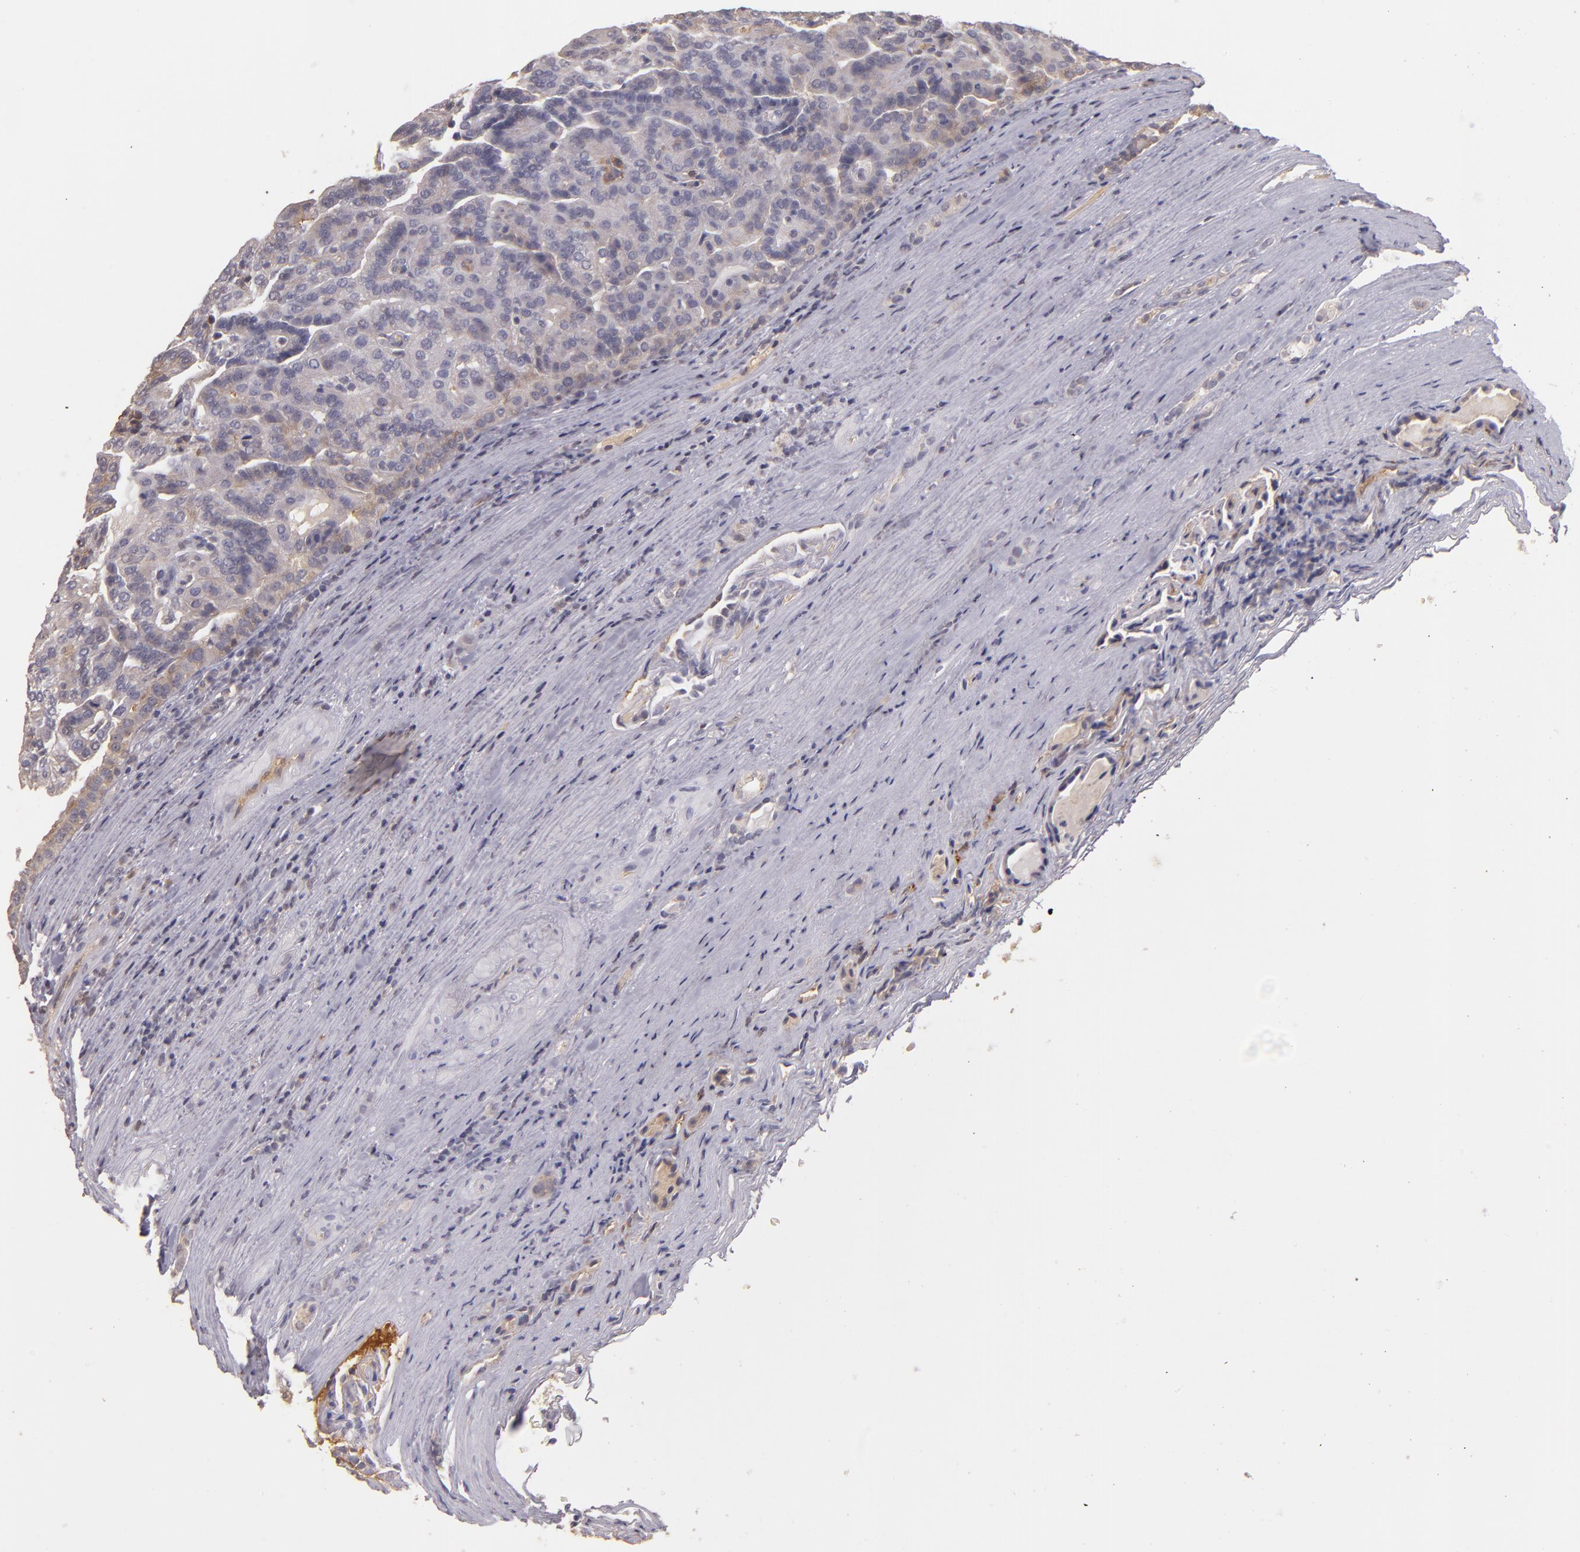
{"staining": {"intensity": "weak", "quantity": ">75%", "location": "cytoplasmic/membranous"}, "tissue": "renal cancer", "cell_type": "Tumor cells", "image_type": "cancer", "snomed": [{"axis": "morphology", "description": "Adenocarcinoma, NOS"}, {"axis": "topography", "description": "Kidney"}], "caption": "A micrograph of human renal cancer (adenocarcinoma) stained for a protein displays weak cytoplasmic/membranous brown staining in tumor cells. Ihc stains the protein of interest in brown and the nuclei are stained blue.", "gene": "SERPINC1", "patient": {"sex": "male", "age": 61}}